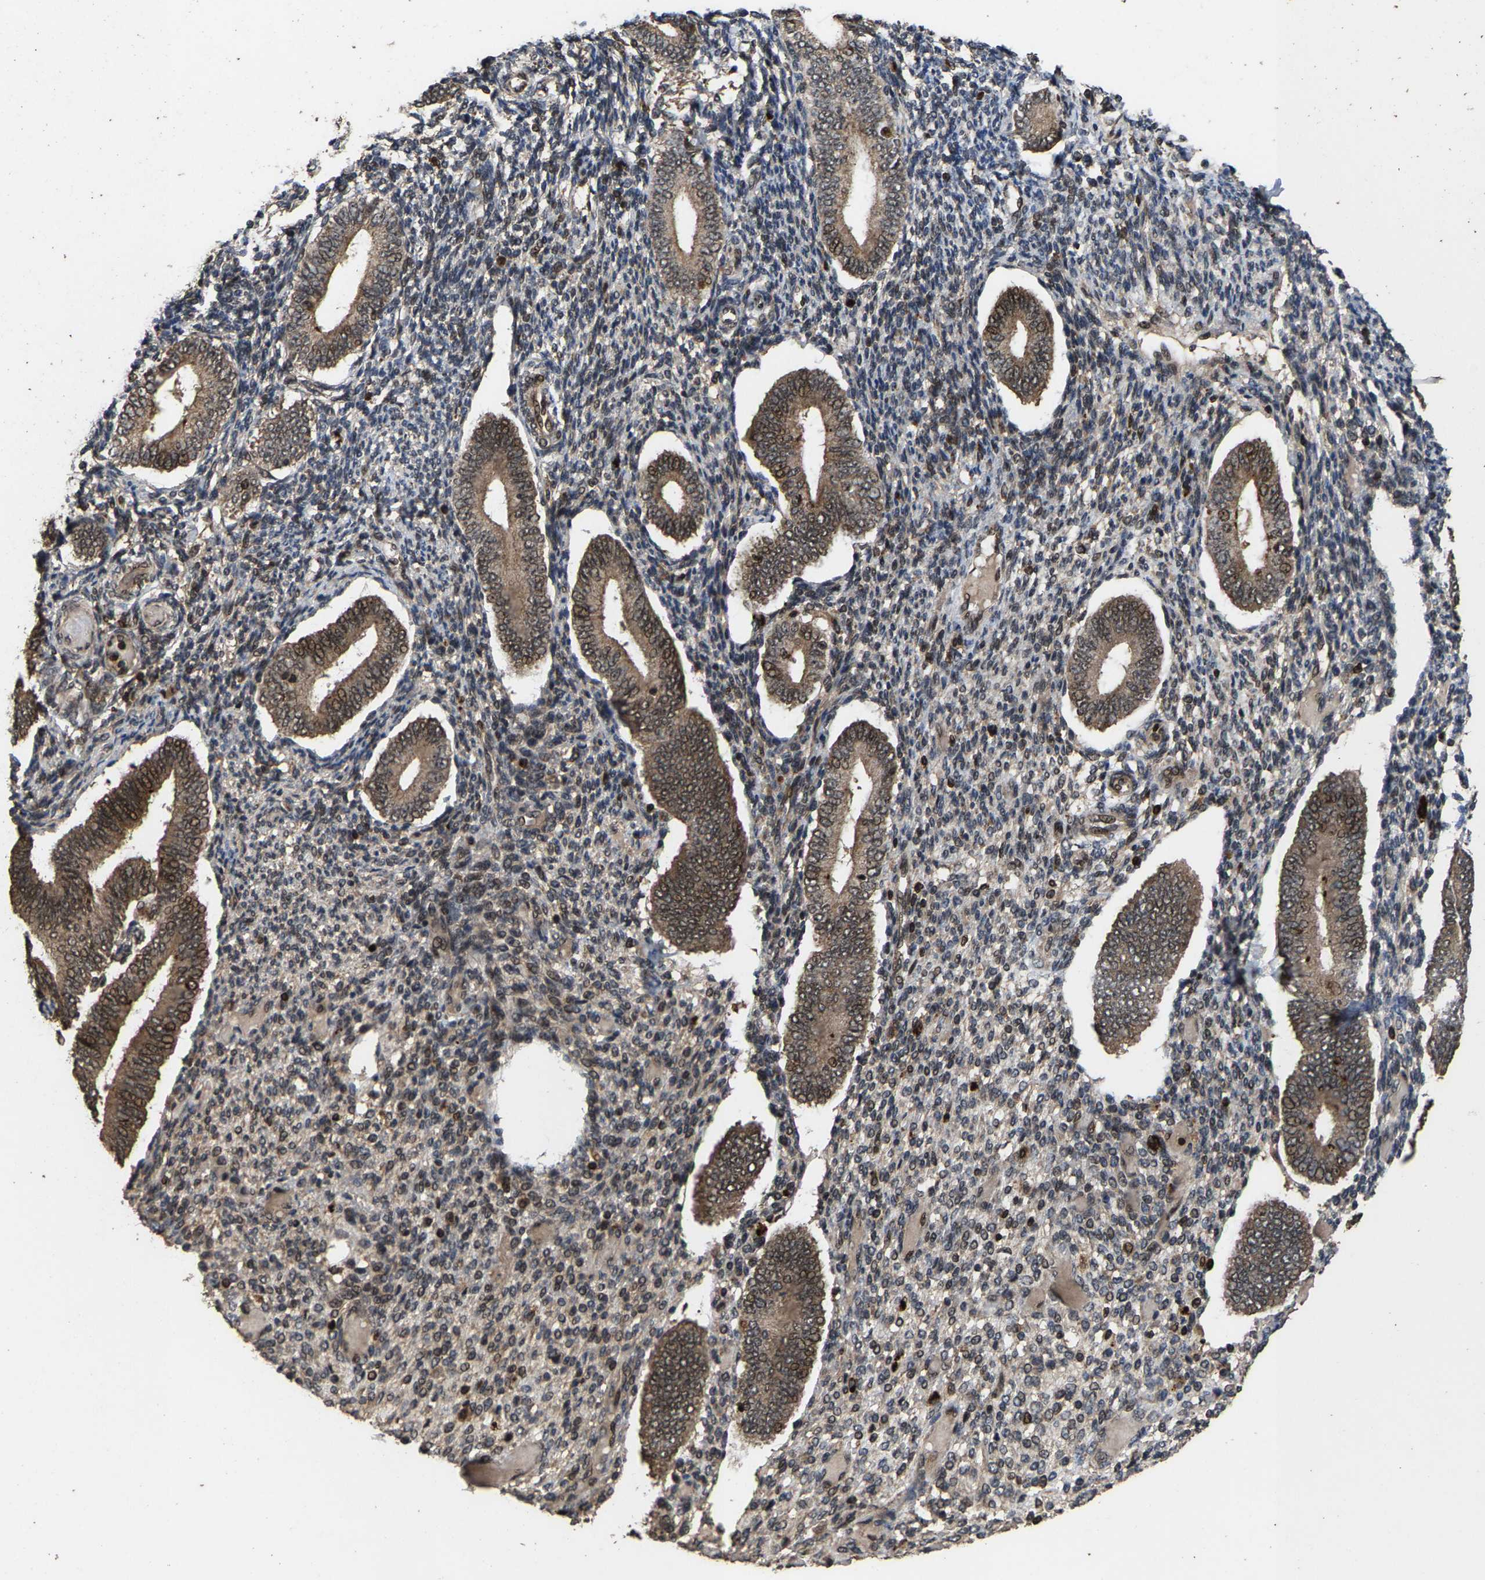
{"staining": {"intensity": "moderate", "quantity": "<25%", "location": "cytoplasmic/membranous,nuclear"}, "tissue": "endometrium", "cell_type": "Cells in endometrial stroma", "image_type": "normal", "snomed": [{"axis": "morphology", "description": "Normal tissue, NOS"}, {"axis": "topography", "description": "Endometrium"}], "caption": "The histopathology image exhibits immunohistochemical staining of benign endometrium. There is moderate cytoplasmic/membranous,nuclear expression is present in about <25% of cells in endometrial stroma.", "gene": "HAUS6", "patient": {"sex": "female", "age": 42}}